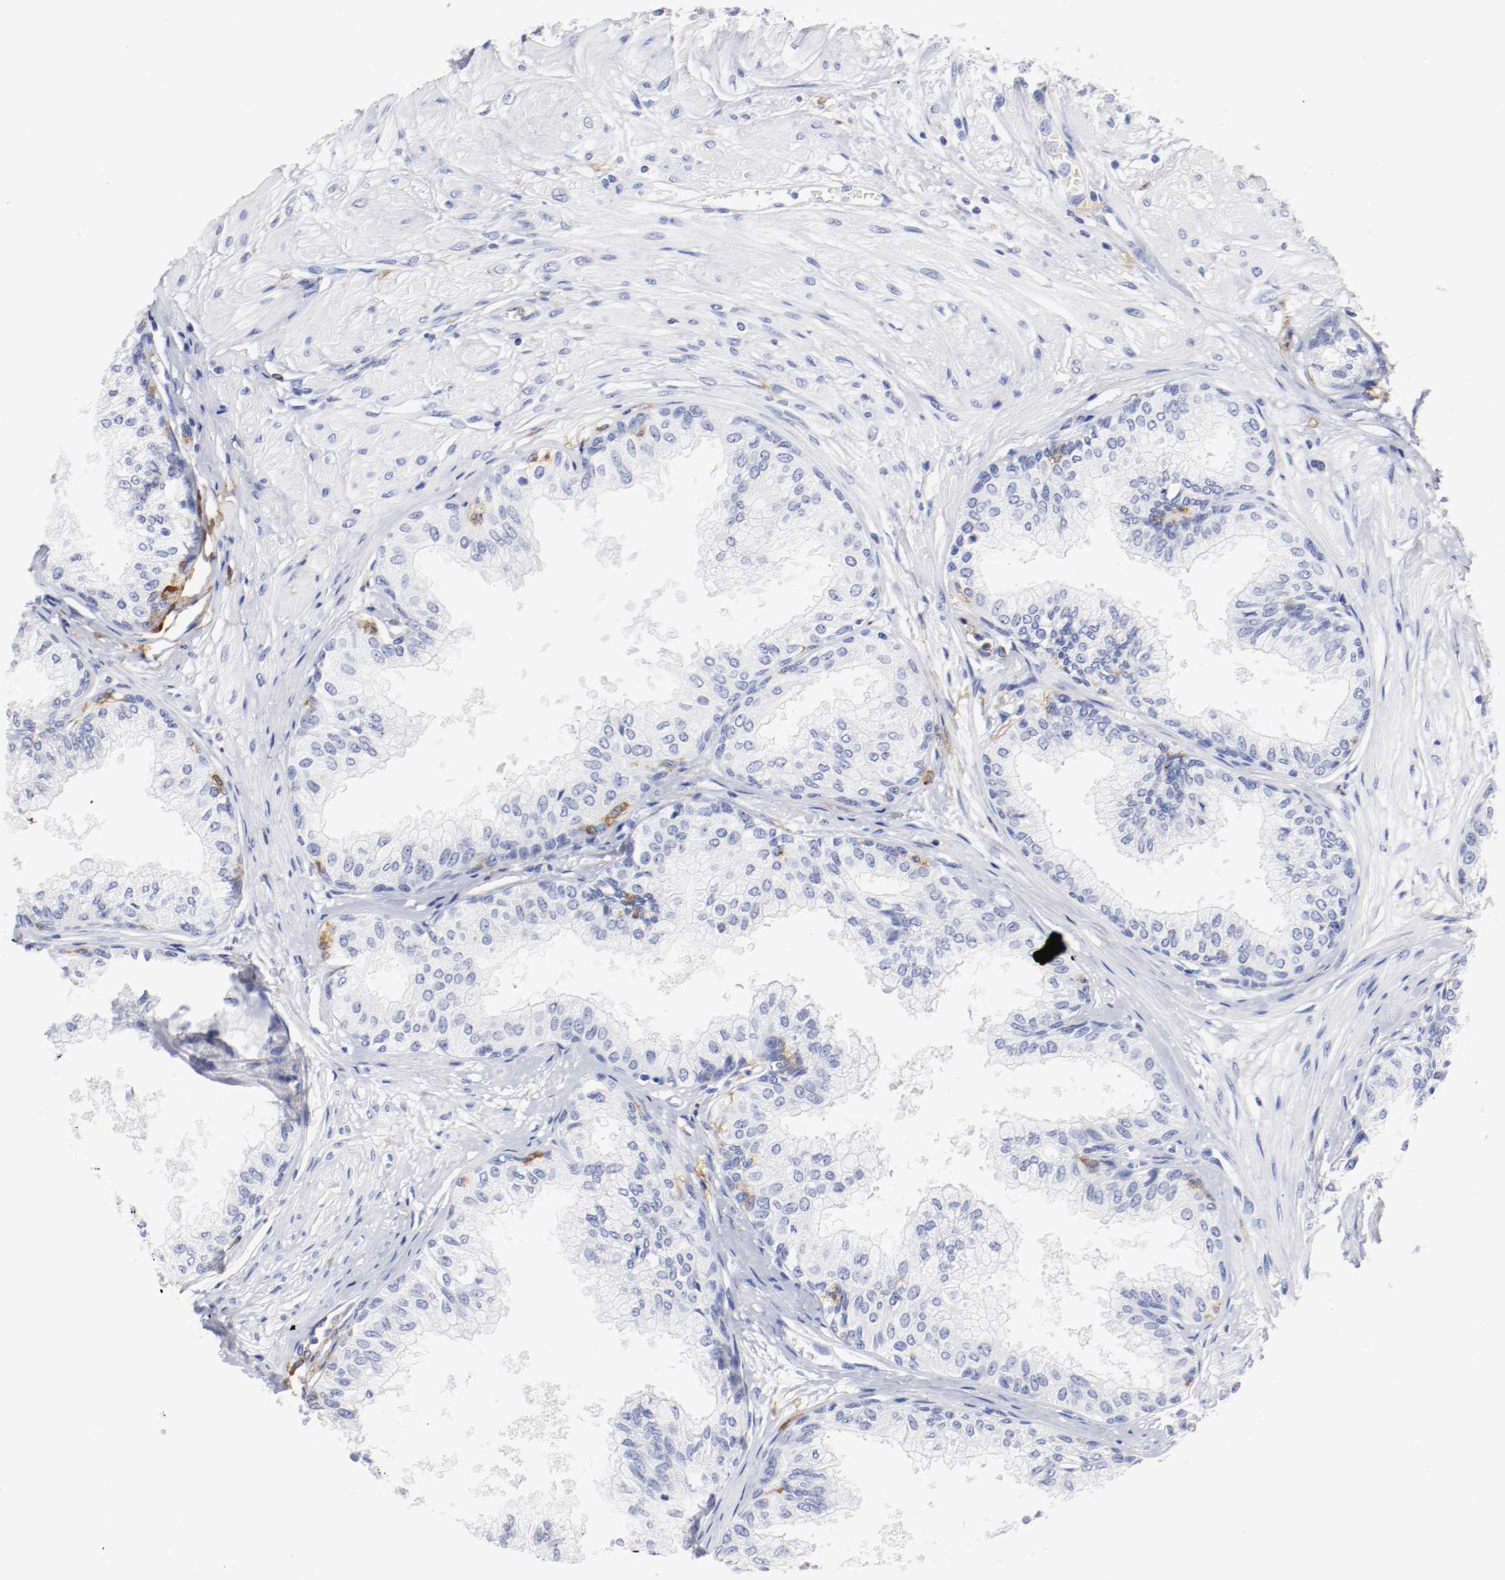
{"staining": {"intensity": "strong", "quantity": "<25%", "location": "nuclear"}, "tissue": "prostate", "cell_type": "Glandular cells", "image_type": "normal", "snomed": [{"axis": "morphology", "description": "Normal tissue, NOS"}, {"axis": "topography", "description": "Prostate"}, {"axis": "topography", "description": "Seminal veicle"}], "caption": "IHC of normal prostate reveals medium levels of strong nuclear positivity in approximately <25% of glandular cells.", "gene": "ITGAX", "patient": {"sex": "male", "age": 60}}